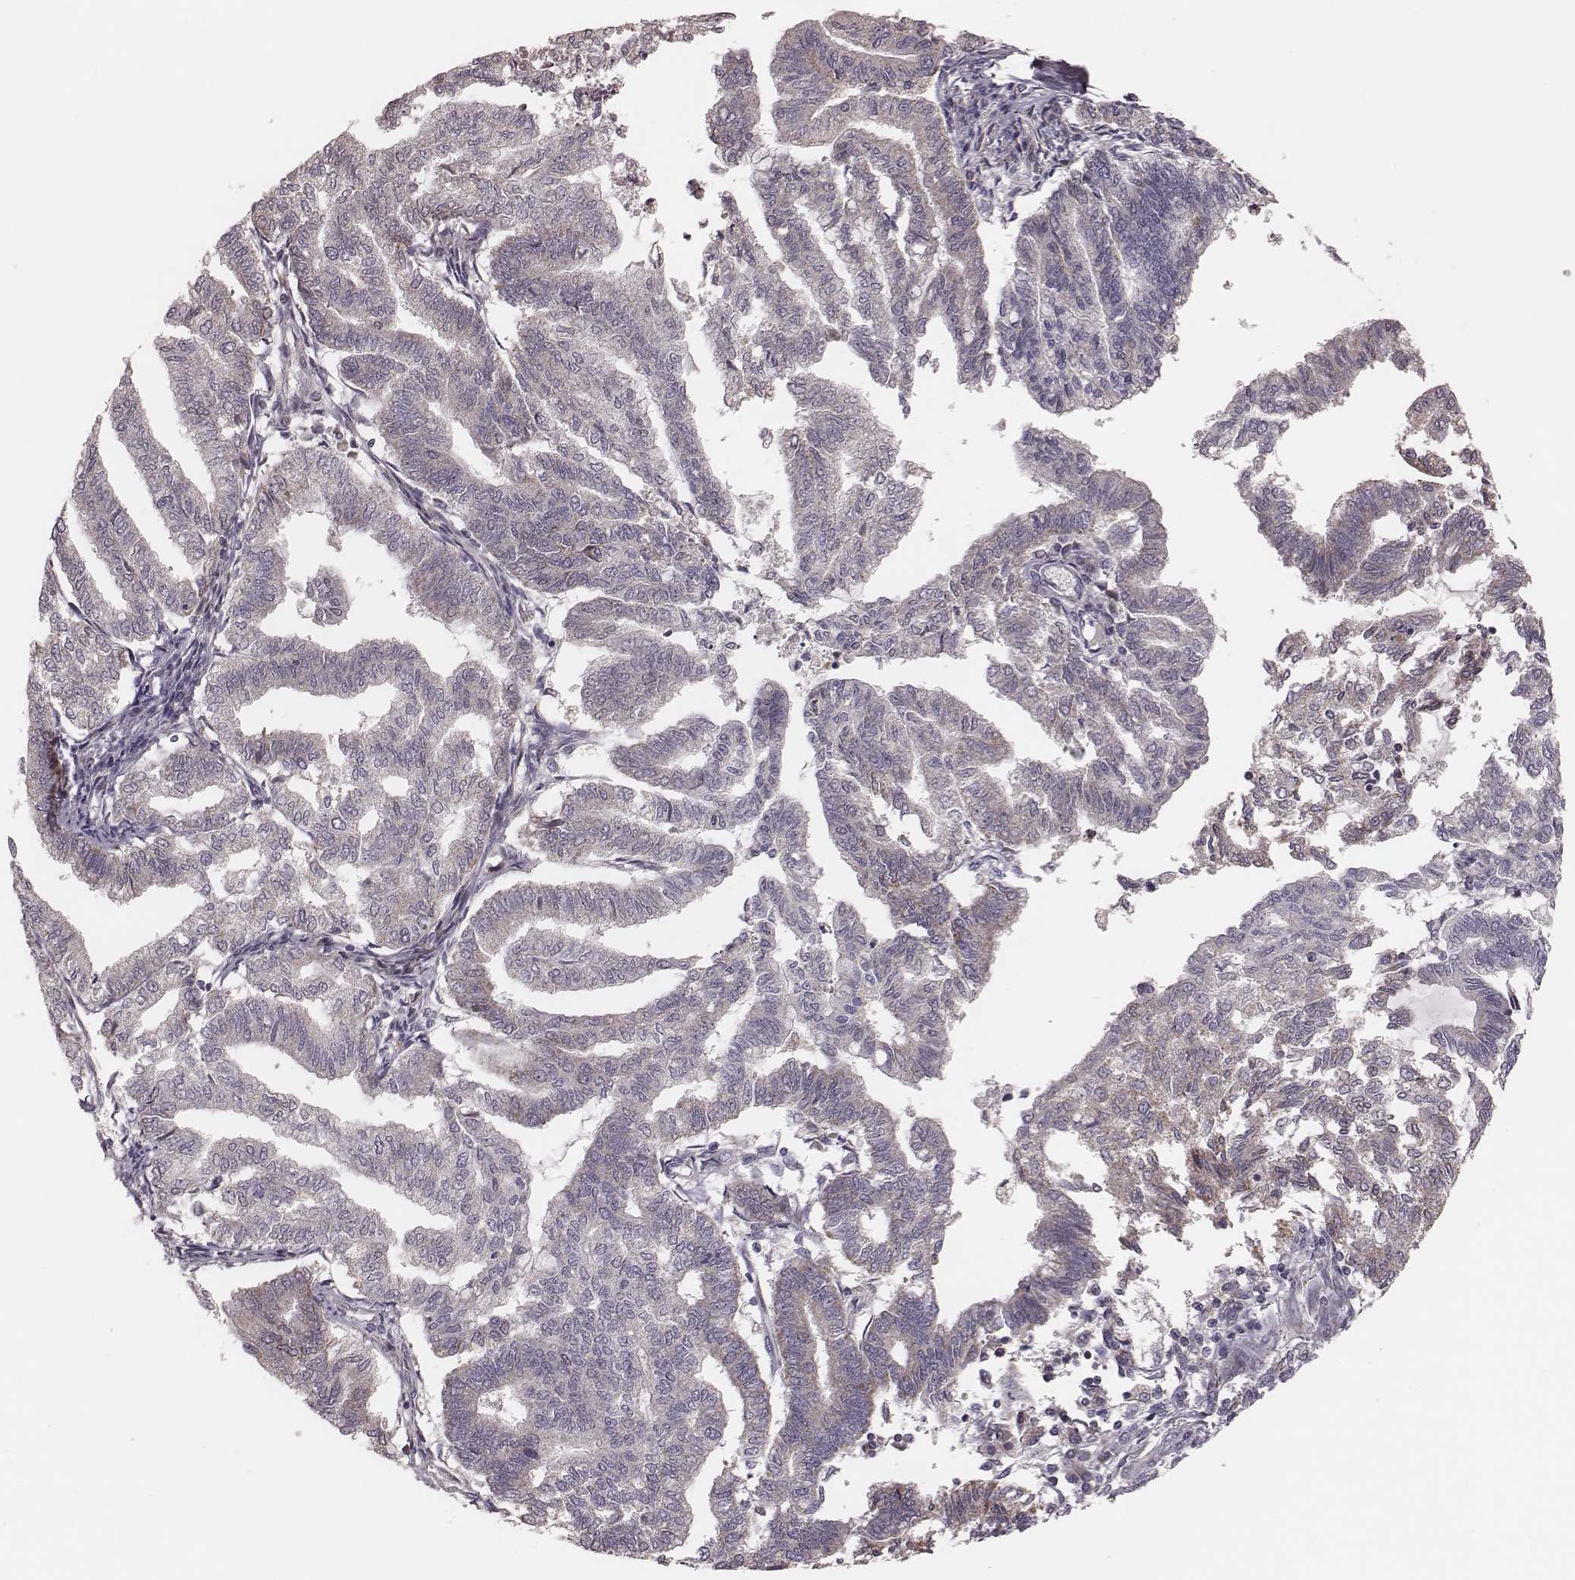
{"staining": {"intensity": "weak", "quantity": "<25%", "location": "cytoplasmic/membranous"}, "tissue": "endometrial cancer", "cell_type": "Tumor cells", "image_type": "cancer", "snomed": [{"axis": "morphology", "description": "Adenocarcinoma, NOS"}, {"axis": "topography", "description": "Endometrium"}], "caption": "A high-resolution photomicrograph shows IHC staining of endometrial cancer (adenocarcinoma), which displays no significant positivity in tumor cells.", "gene": "MRPS27", "patient": {"sex": "female", "age": 79}}